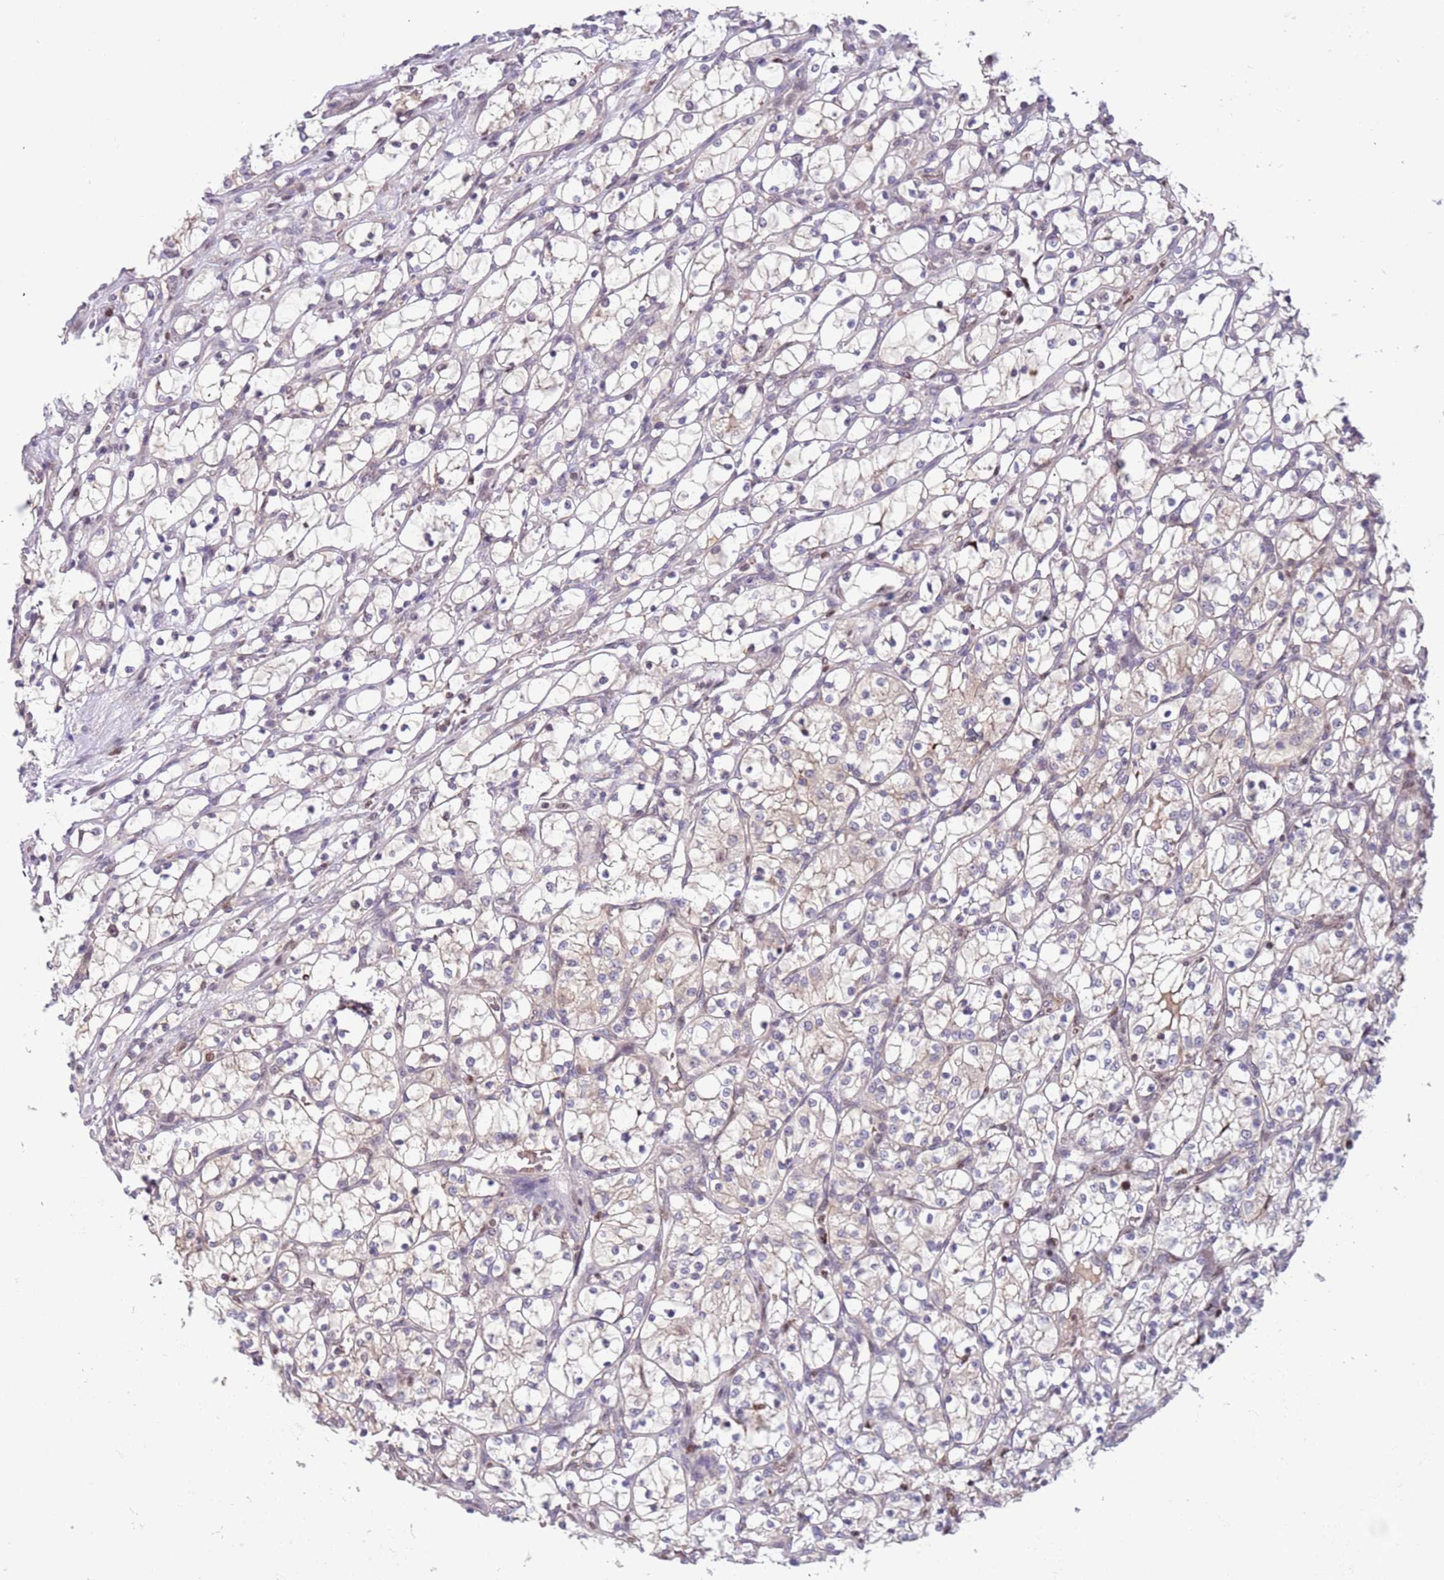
{"staining": {"intensity": "negative", "quantity": "none", "location": "none"}, "tissue": "renal cancer", "cell_type": "Tumor cells", "image_type": "cancer", "snomed": [{"axis": "morphology", "description": "Adenocarcinoma, NOS"}, {"axis": "topography", "description": "Kidney"}], "caption": "DAB immunohistochemical staining of renal cancer (adenocarcinoma) displays no significant expression in tumor cells.", "gene": "ARHGEF5", "patient": {"sex": "female", "age": 69}}